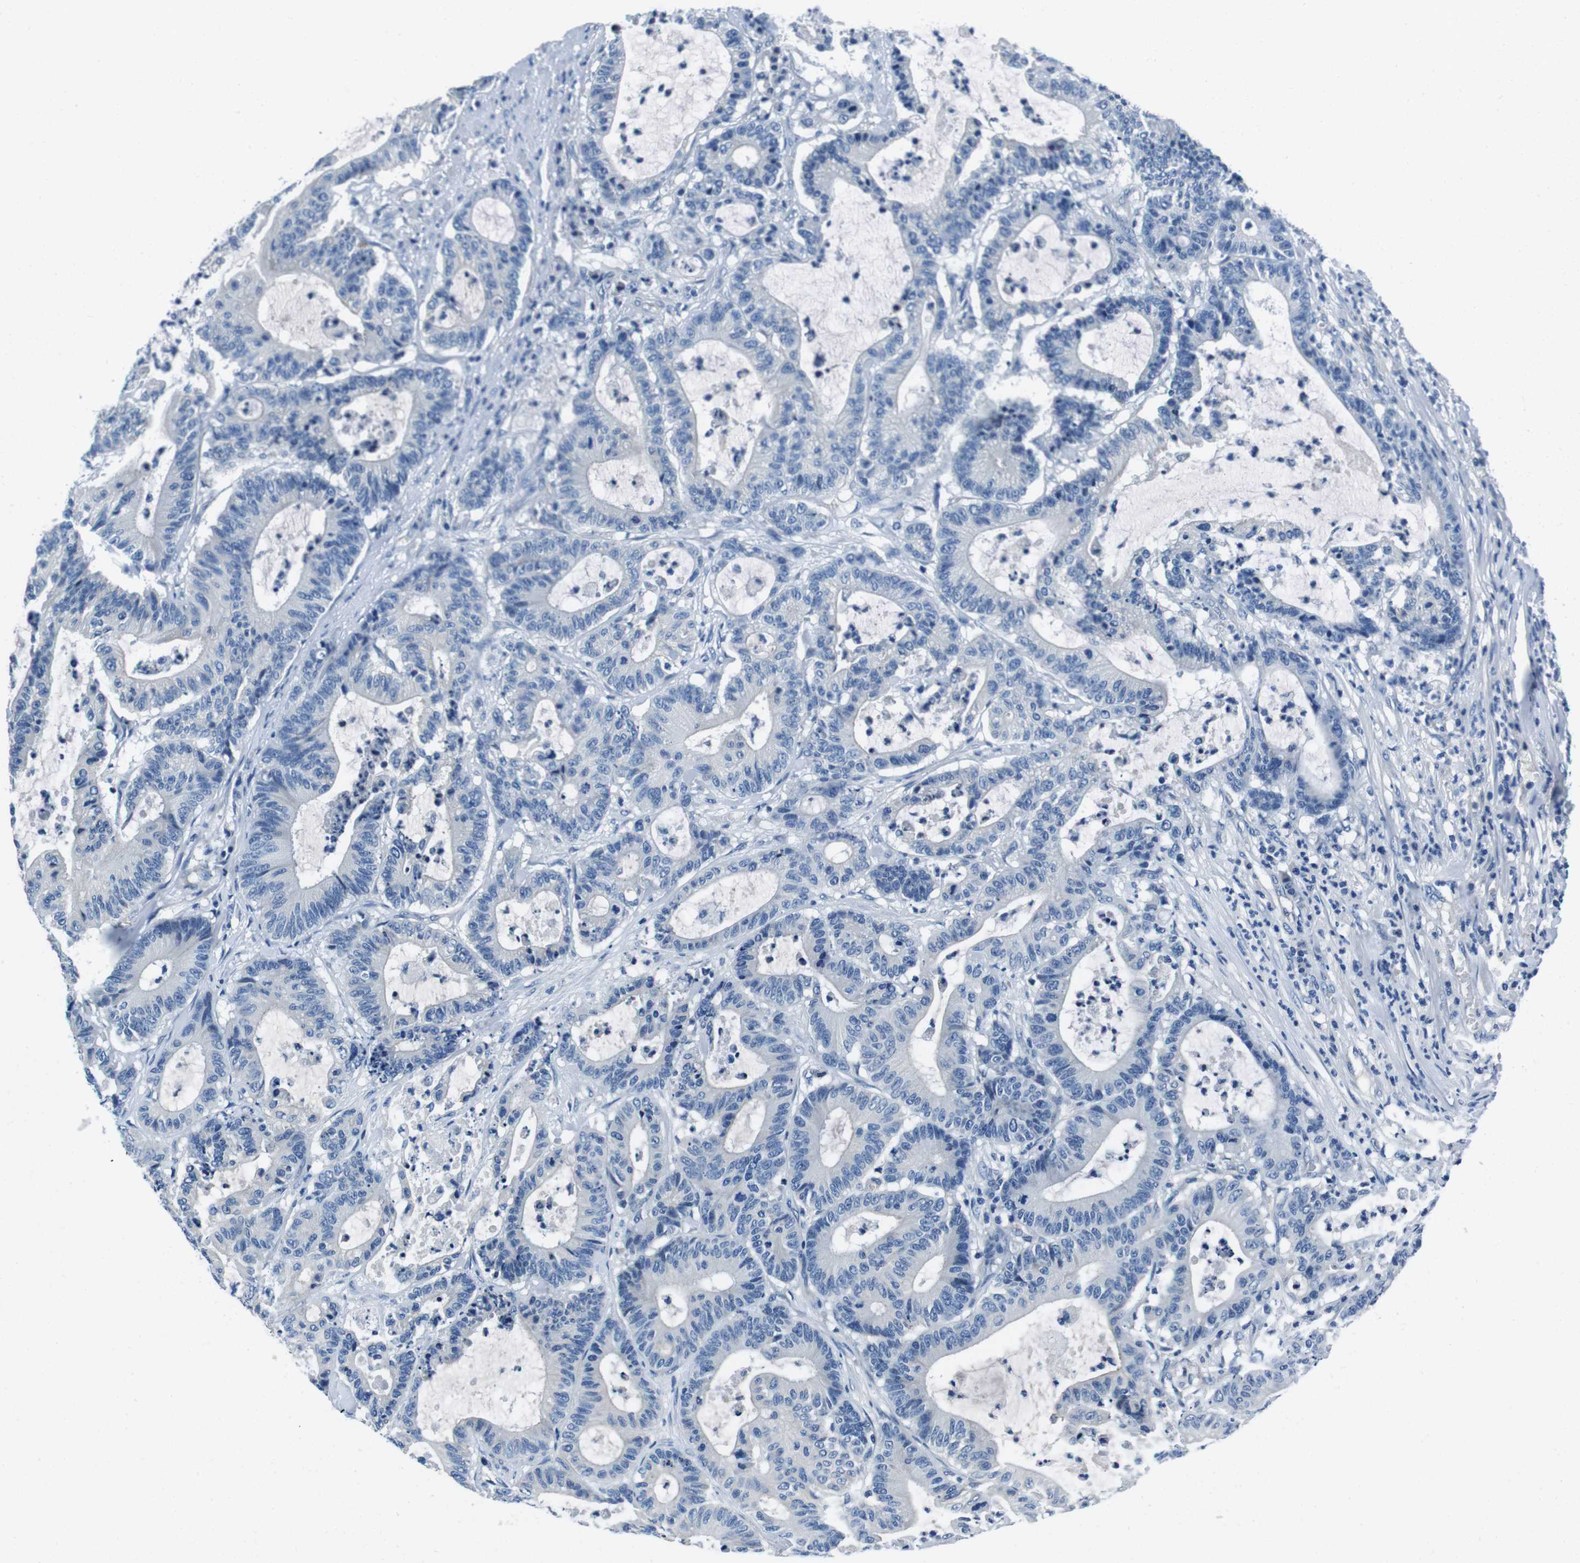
{"staining": {"intensity": "negative", "quantity": "none", "location": "none"}, "tissue": "colorectal cancer", "cell_type": "Tumor cells", "image_type": "cancer", "snomed": [{"axis": "morphology", "description": "Adenocarcinoma, NOS"}, {"axis": "topography", "description": "Colon"}], "caption": "A micrograph of colorectal cancer stained for a protein shows no brown staining in tumor cells.", "gene": "CASQ1", "patient": {"sex": "female", "age": 84}}